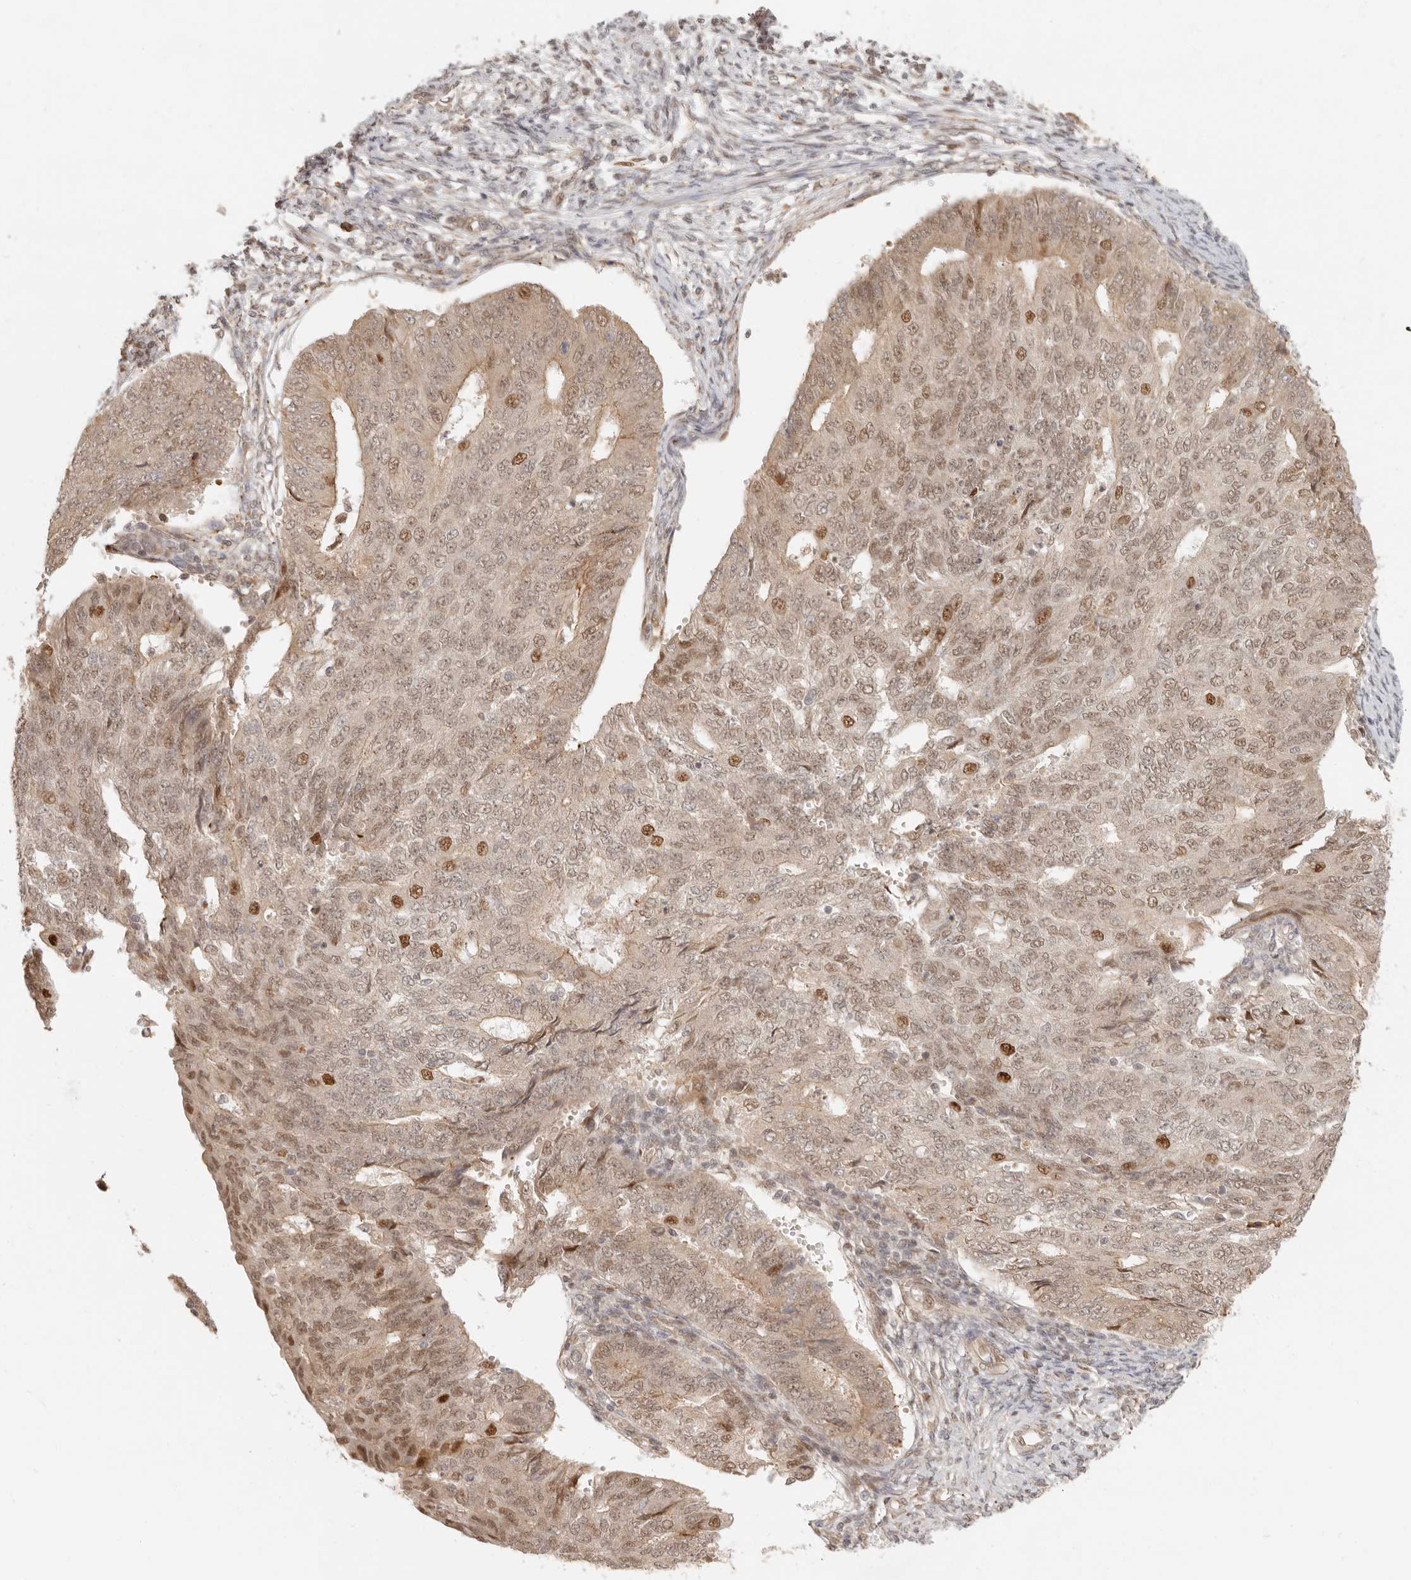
{"staining": {"intensity": "moderate", "quantity": "25%-75%", "location": "cytoplasmic/membranous,nuclear"}, "tissue": "endometrial cancer", "cell_type": "Tumor cells", "image_type": "cancer", "snomed": [{"axis": "morphology", "description": "Adenocarcinoma, NOS"}, {"axis": "topography", "description": "Endometrium"}], "caption": "DAB immunohistochemical staining of human endometrial cancer (adenocarcinoma) exhibits moderate cytoplasmic/membranous and nuclear protein positivity in approximately 25%-75% of tumor cells.", "gene": "TUFT1", "patient": {"sex": "female", "age": 32}}